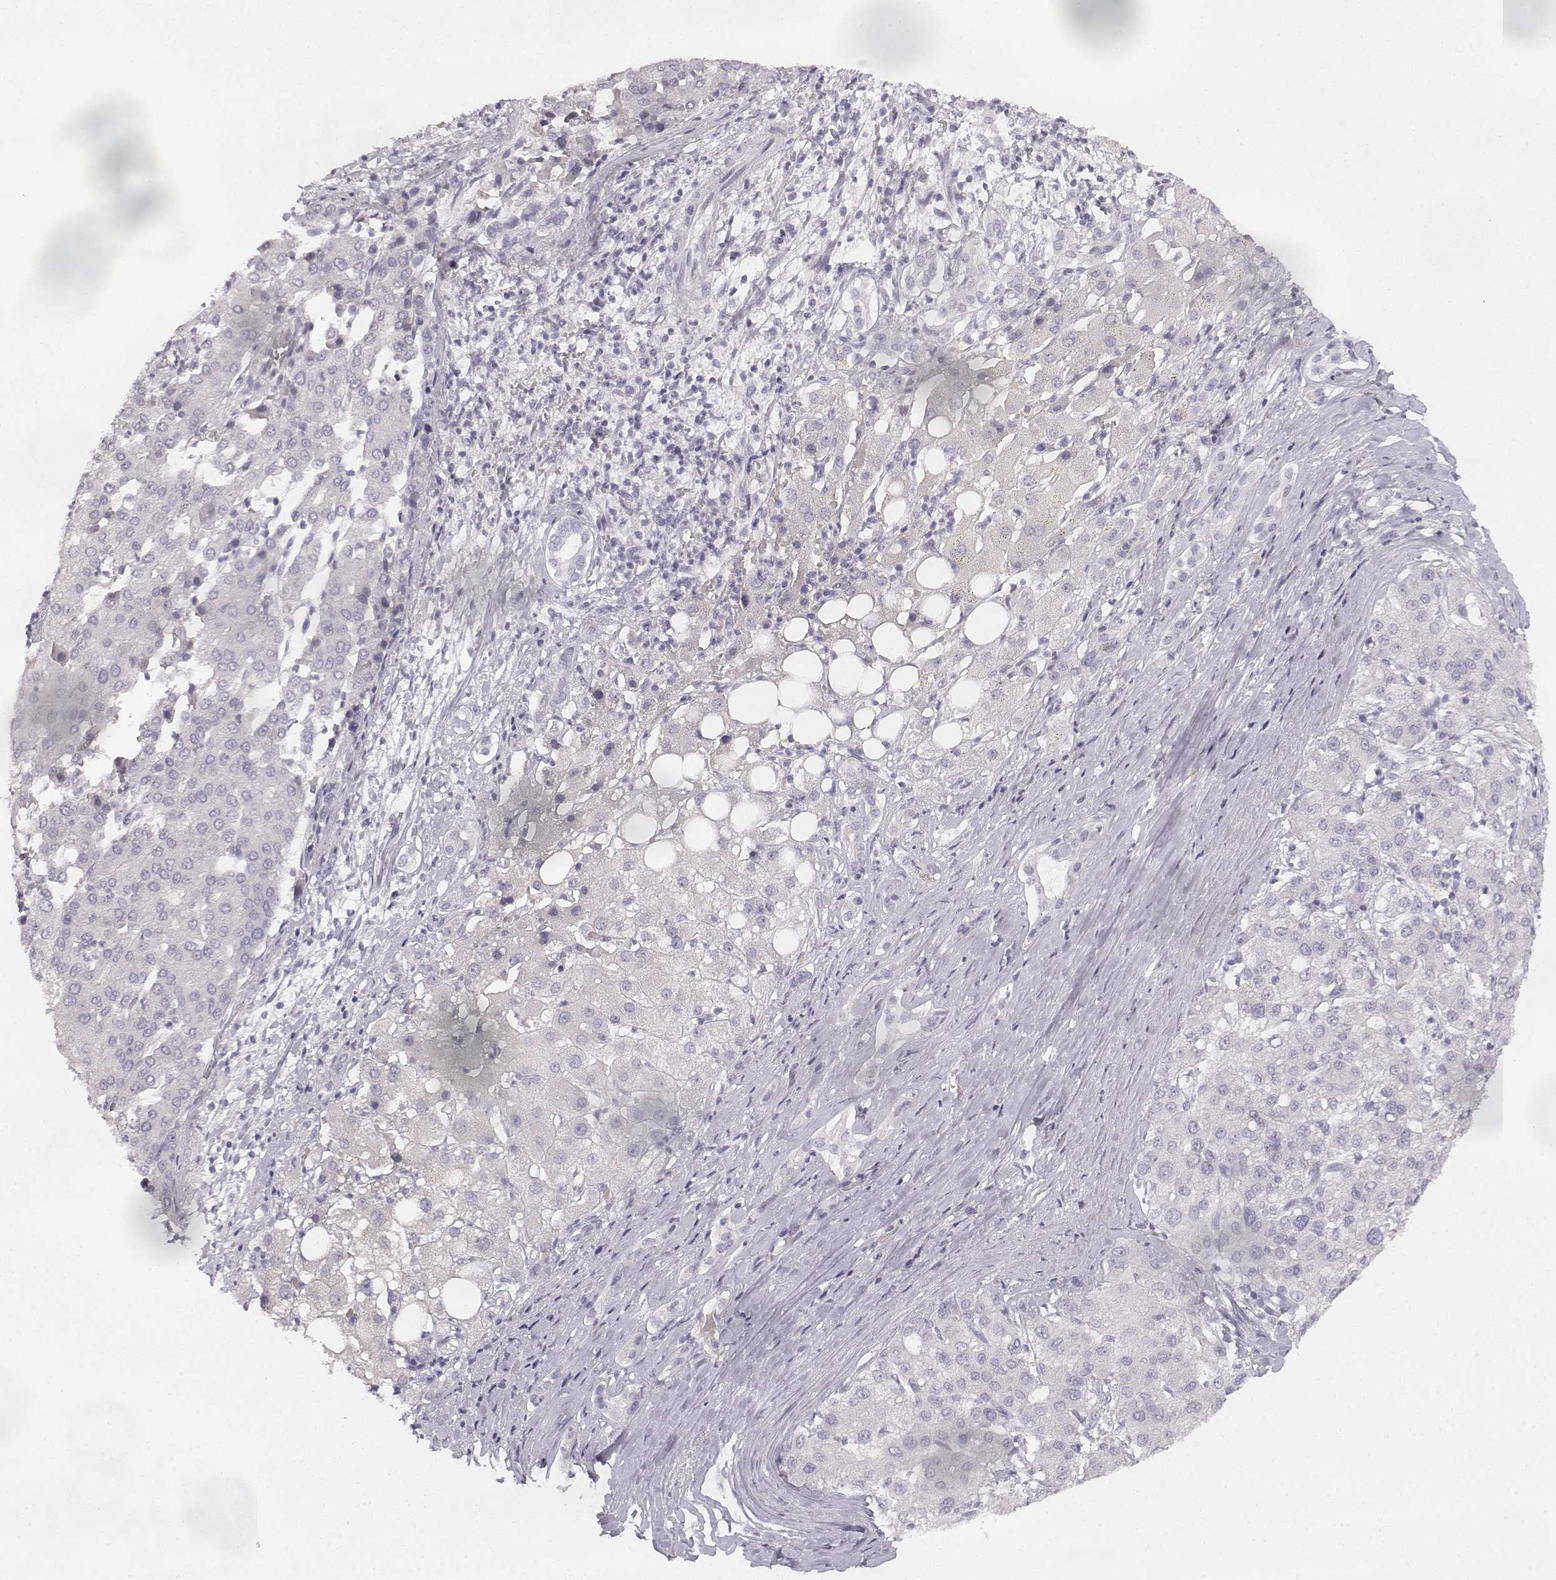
{"staining": {"intensity": "negative", "quantity": "none", "location": "none"}, "tissue": "liver cancer", "cell_type": "Tumor cells", "image_type": "cancer", "snomed": [{"axis": "morphology", "description": "Carcinoma, Hepatocellular, NOS"}, {"axis": "topography", "description": "Liver"}], "caption": "Micrograph shows no significant protein positivity in tumor cells of hepatocellular carcinoma (liver). (DAB immunohistochemistry (IHC), high magnification).", "gene": "DSG4", "patient": {"sex": "male", "age": 65}}